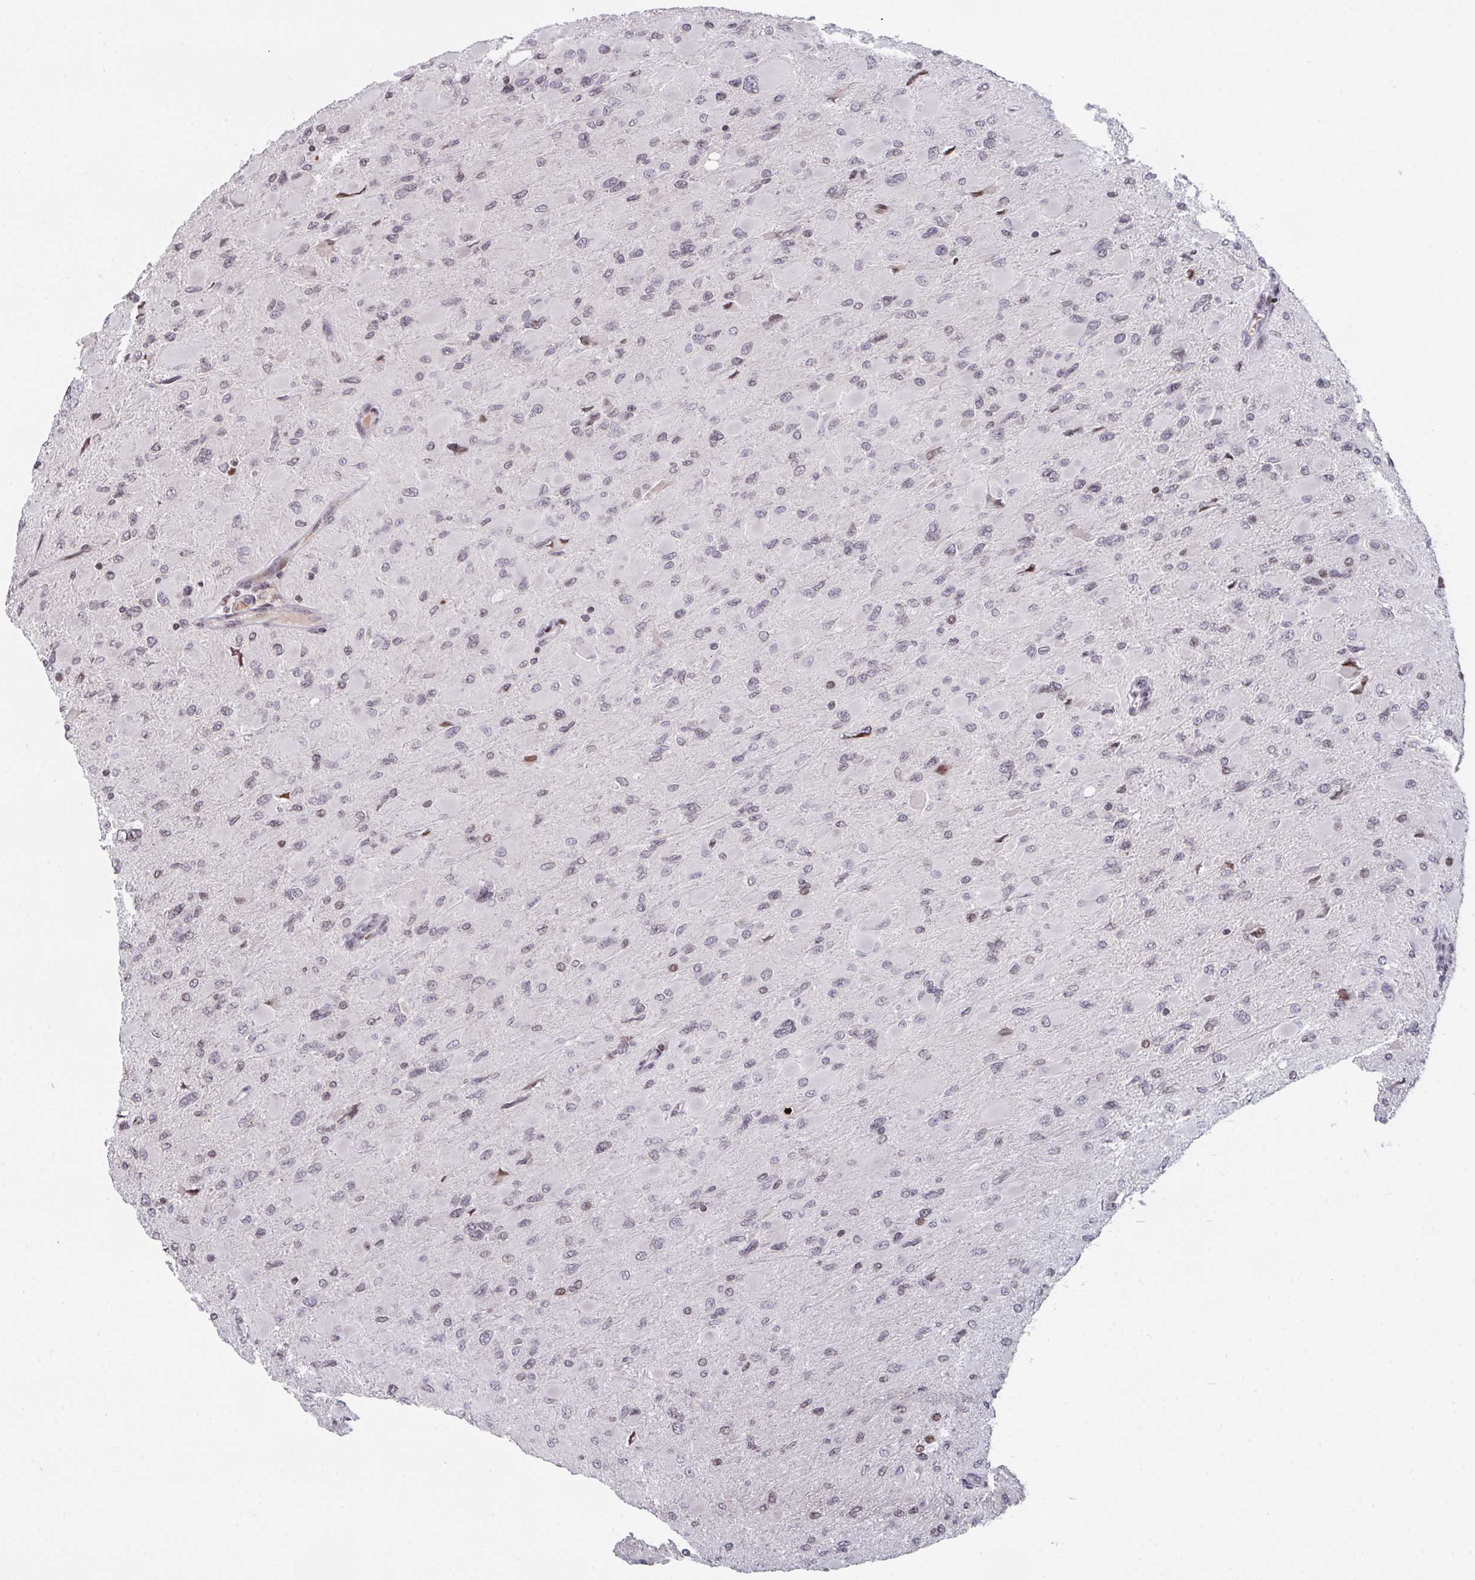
{"staining": {"intensity": "weak", "quantity": "<25%", "location": "nuclear"}, "tissue": "glioma", "cell_type": "Tumor cells", "image_type": "cancer", "snomed": [{"axis": "morphology", "description": "Glioma, malignant, High grade"}, {"axis": "topography", "description": "Cerebral cortex"}], "caption": "The photomicrograph reveals no staining of tumor cells in glioma. Brightfield microscopy of immunohistochemistry stained with DAB (brown) and hematoxylin (blue), captured at high magnification.", "gene": "PCDHB8", "patient": {"sex": "female", "age": 36}}